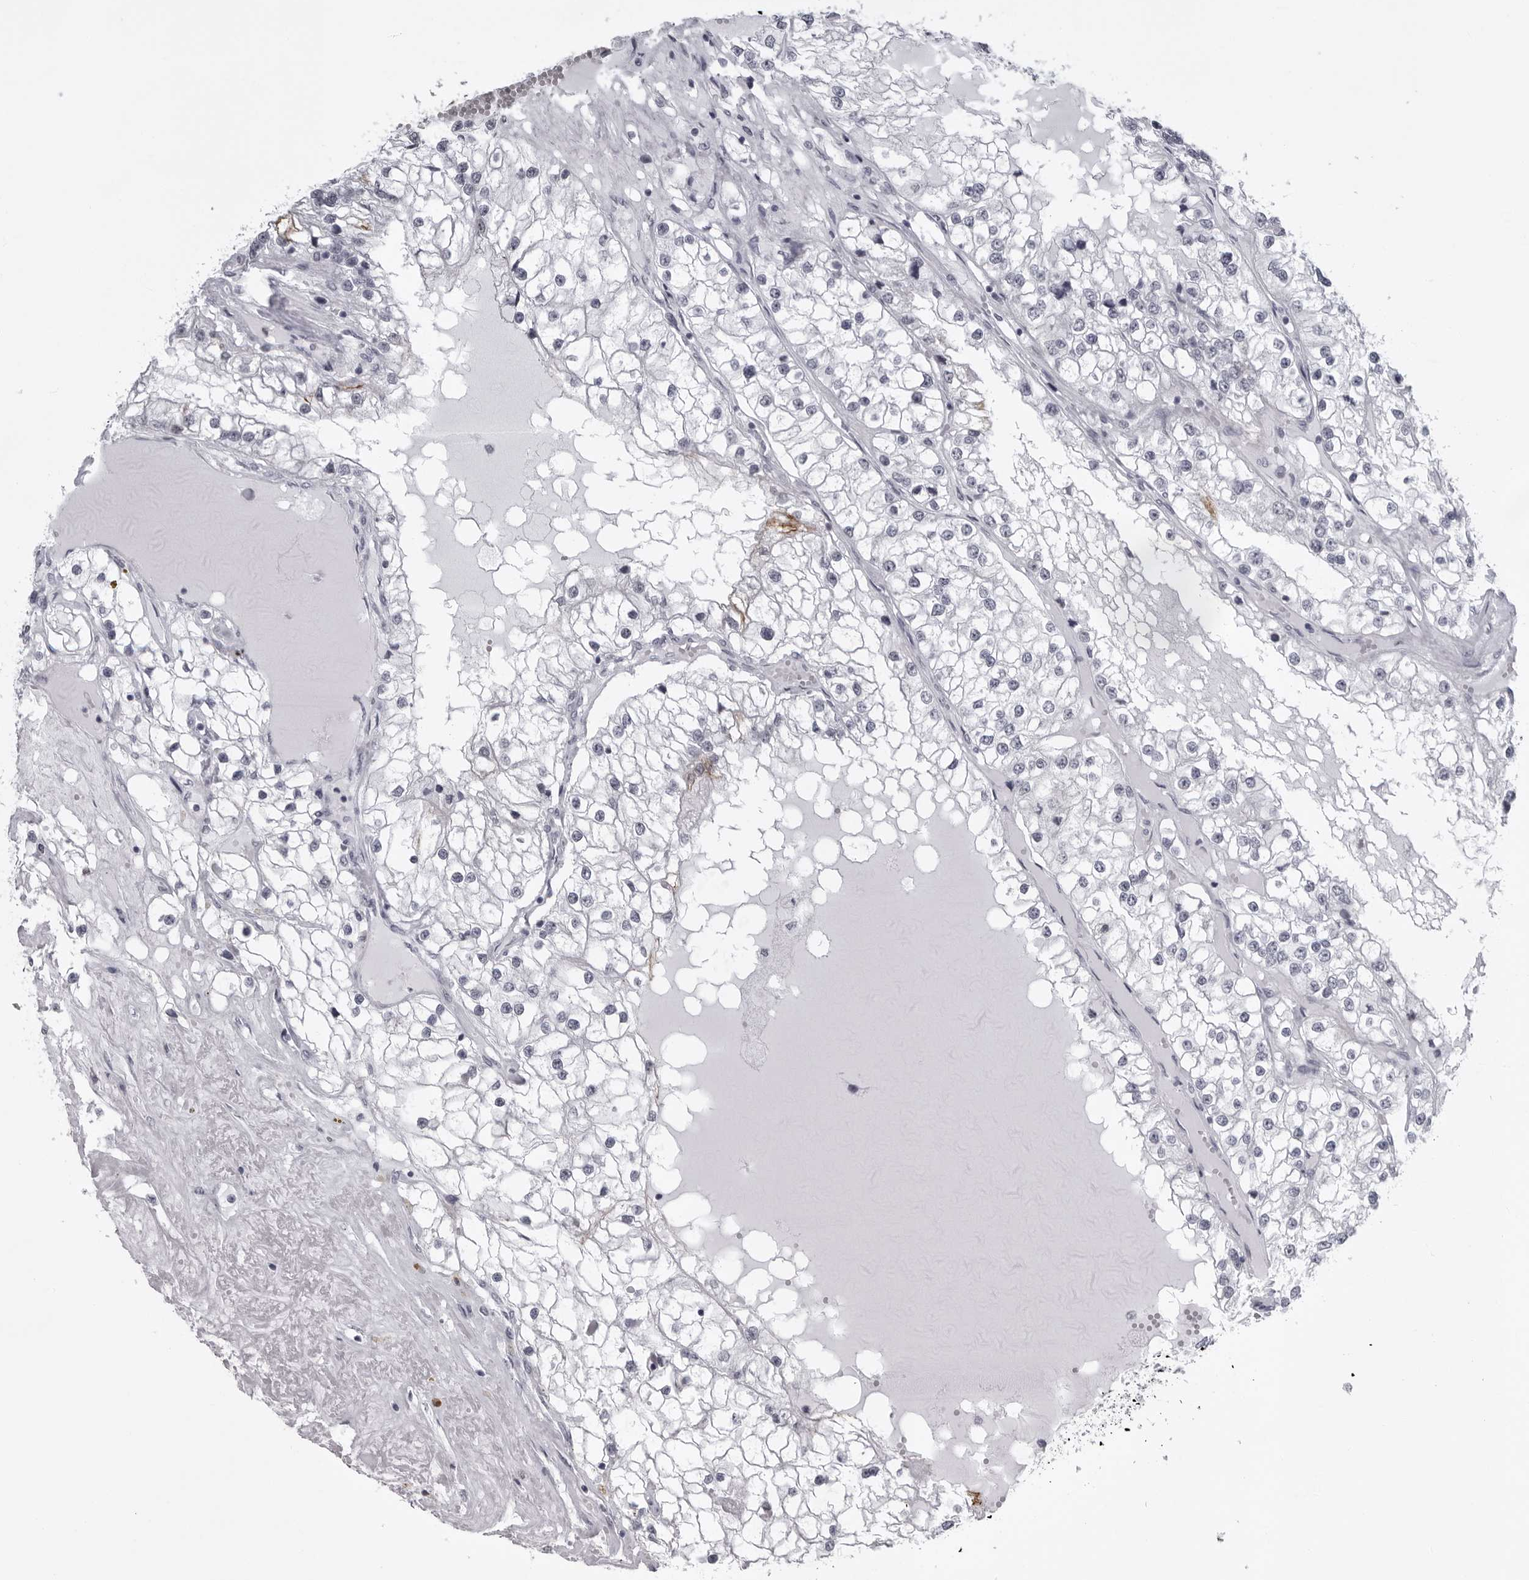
{"staining": {"intensity": "strong", "quantity": "<25%", "location": "cytoplasmic/membranous"}, "tissue": "renal cancer", "cell_type": "Tumor cells", "image_type": "cancer", "snomed": [{"axis": "morphology", "description": "Adenocarcinoma, NOS"}, {"axis": "topography", "description": "Kidney"}], "caption": "Renal adenocarcinoma stained with DAB (3,3'-diaminobenzidine) IHC reveals medium levels of strong cytoplasmic/membranous expression in about <25% of tumor cells.", "gene": "UROD", "patient": {"sex": "male", "age": 68}}